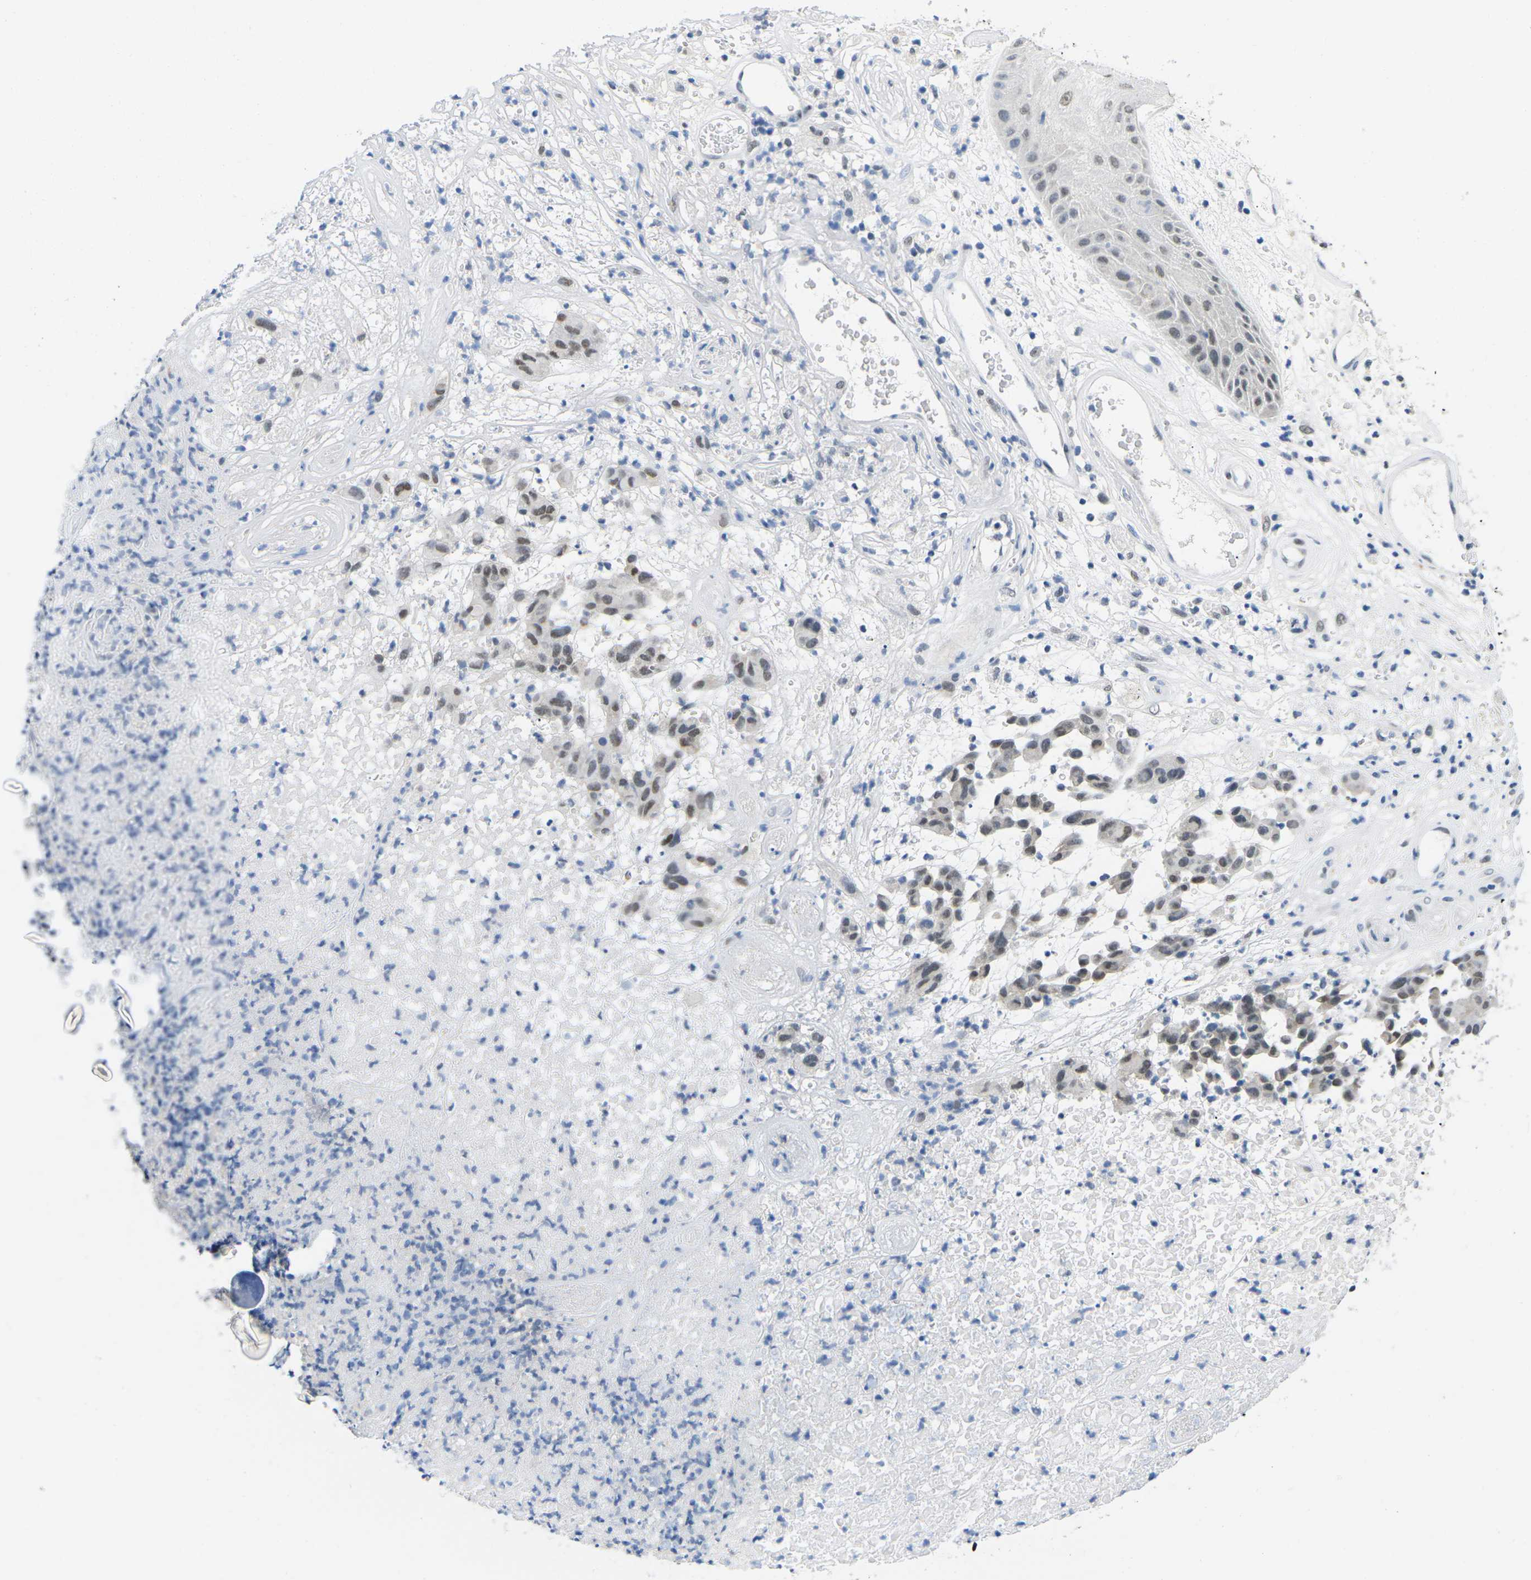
{"staining": {"intensity": "weak", "quantity": ">75%", "location": "cytoplasmic/membranous,nuclear"}, "tissue": "melanoma", "cell_type": "Tumor cells", "image_type": "cancer", "snomed": [{"axis": "morphology", "description": "Malignant melanoma, NOS"}, {"axis": "topography", "description": "Skin"}], "caption": "Immunohistochemical staining of human malignant melanoma demonstrates low levels of weak cytoplasmic/membranous and nuclear positivity in about >75% of tumor cells. (DAB (3,3'-diaminobenzidine) = brown stain, brightfield microscopy at high magnification).", "gene": "UBA7", "patient": {"sex": "male", "age": 59}}